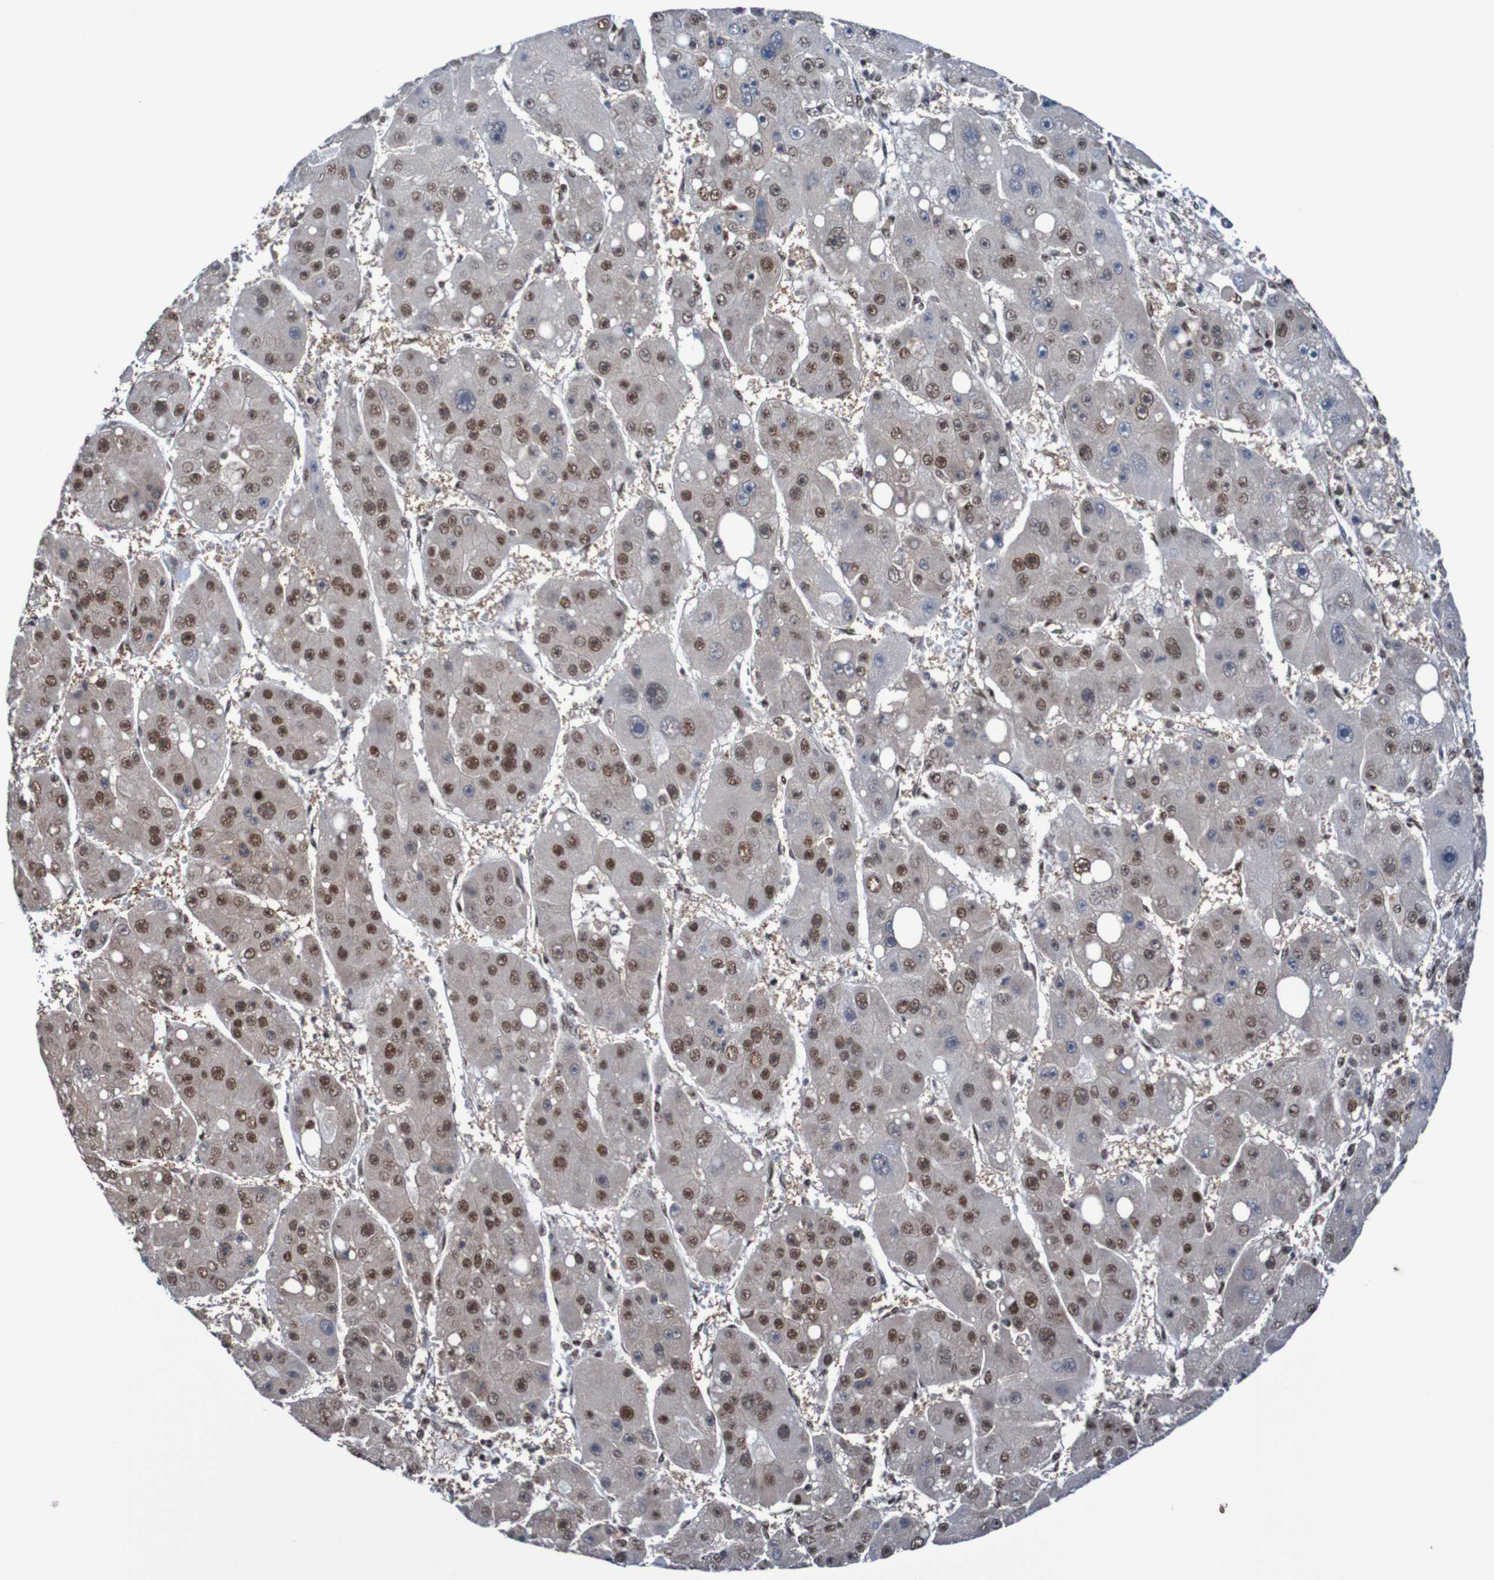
{"staining": {"intensity": "moderate", "quantity": "25%-75%", "location": "nuclear"}, "tissue": "liver cancer", "cell_type": "Tumor cells", "image_type": "cancer", "snomed": [{"axis": "morphology", "description": "Carcinoma, Hepatocellular, NOS"}, {"axis": "topography", "description": "Liver"}], "caption": "IHC staining of liver hepatocellular carcinoma, which exhibits medium levels of moderate nuclear expression in approximately 25%-75% of tumor cells indicating moderate nuclear protein staining. The staining was performed using DAB (3,3'-diaminobenzidine) (brown) for protein detection and nuclei were counterstained in hematoxylin (blue).", "gene": "CDC5L", "patient": {"sex": "female", "age": 61}}